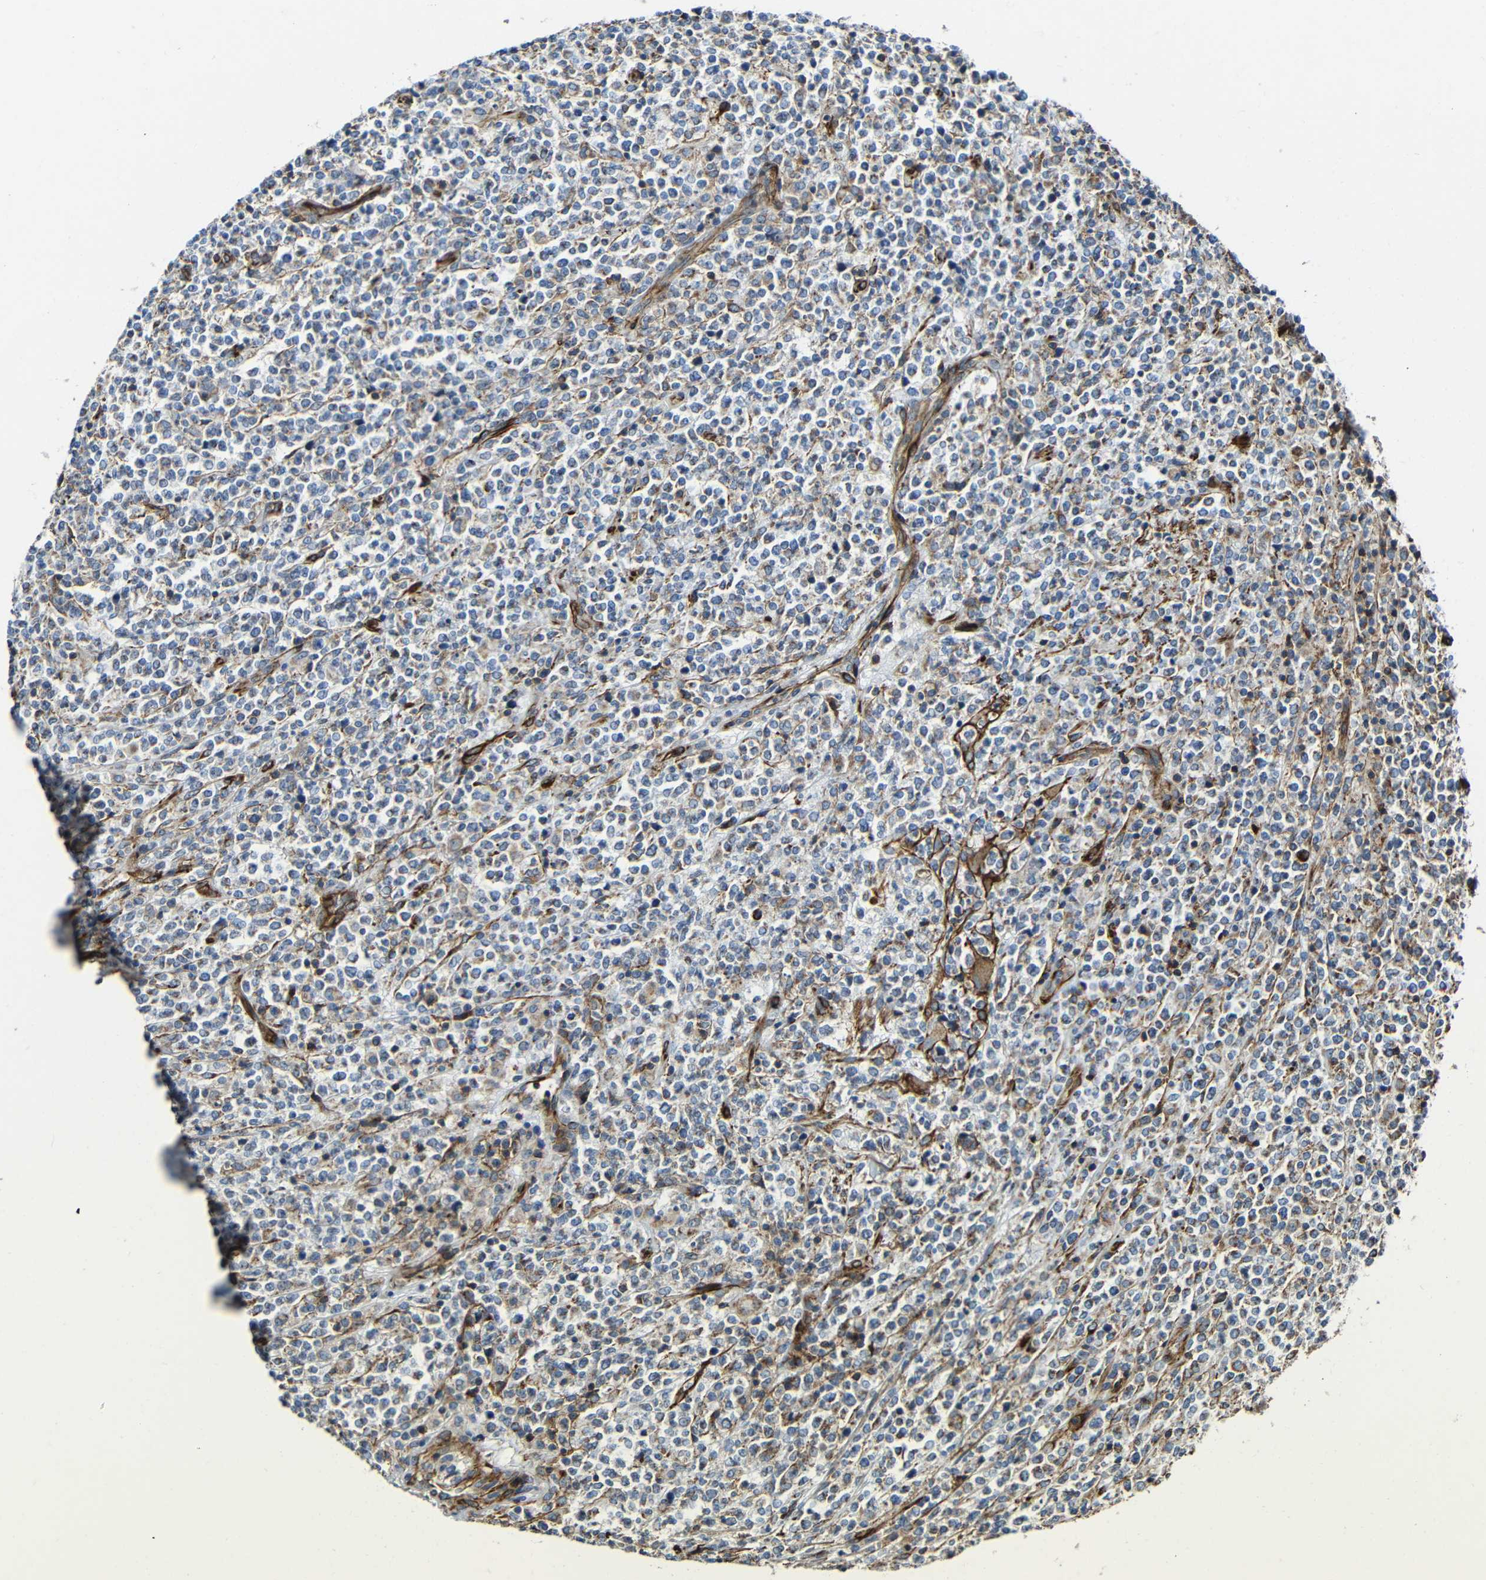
{"staining": {"intensity": "moderate", "quantity": "<25%", "location": "cytoplasmic/membranous"}, "tissue": "lymphoma", "cell_type": "Tumor cells", "image_type": "cancer", "snomed": [{"axis": "morphology", "description": "Malignant lymphoma, non-Hodgkin's type, High grade"}, {"axis": "topography", "description": "Soft tissue"}], "caption": "Tumor cells exhibit low levels of moderate cytoplasmic/membranous staining in about <25% of cells in human lymphoma. Immunohistochemistry stains the protein in brown and the nuclei are stained blue.", "gene": "IGSF10", "patient": {"sex": "male", "age": 18}}